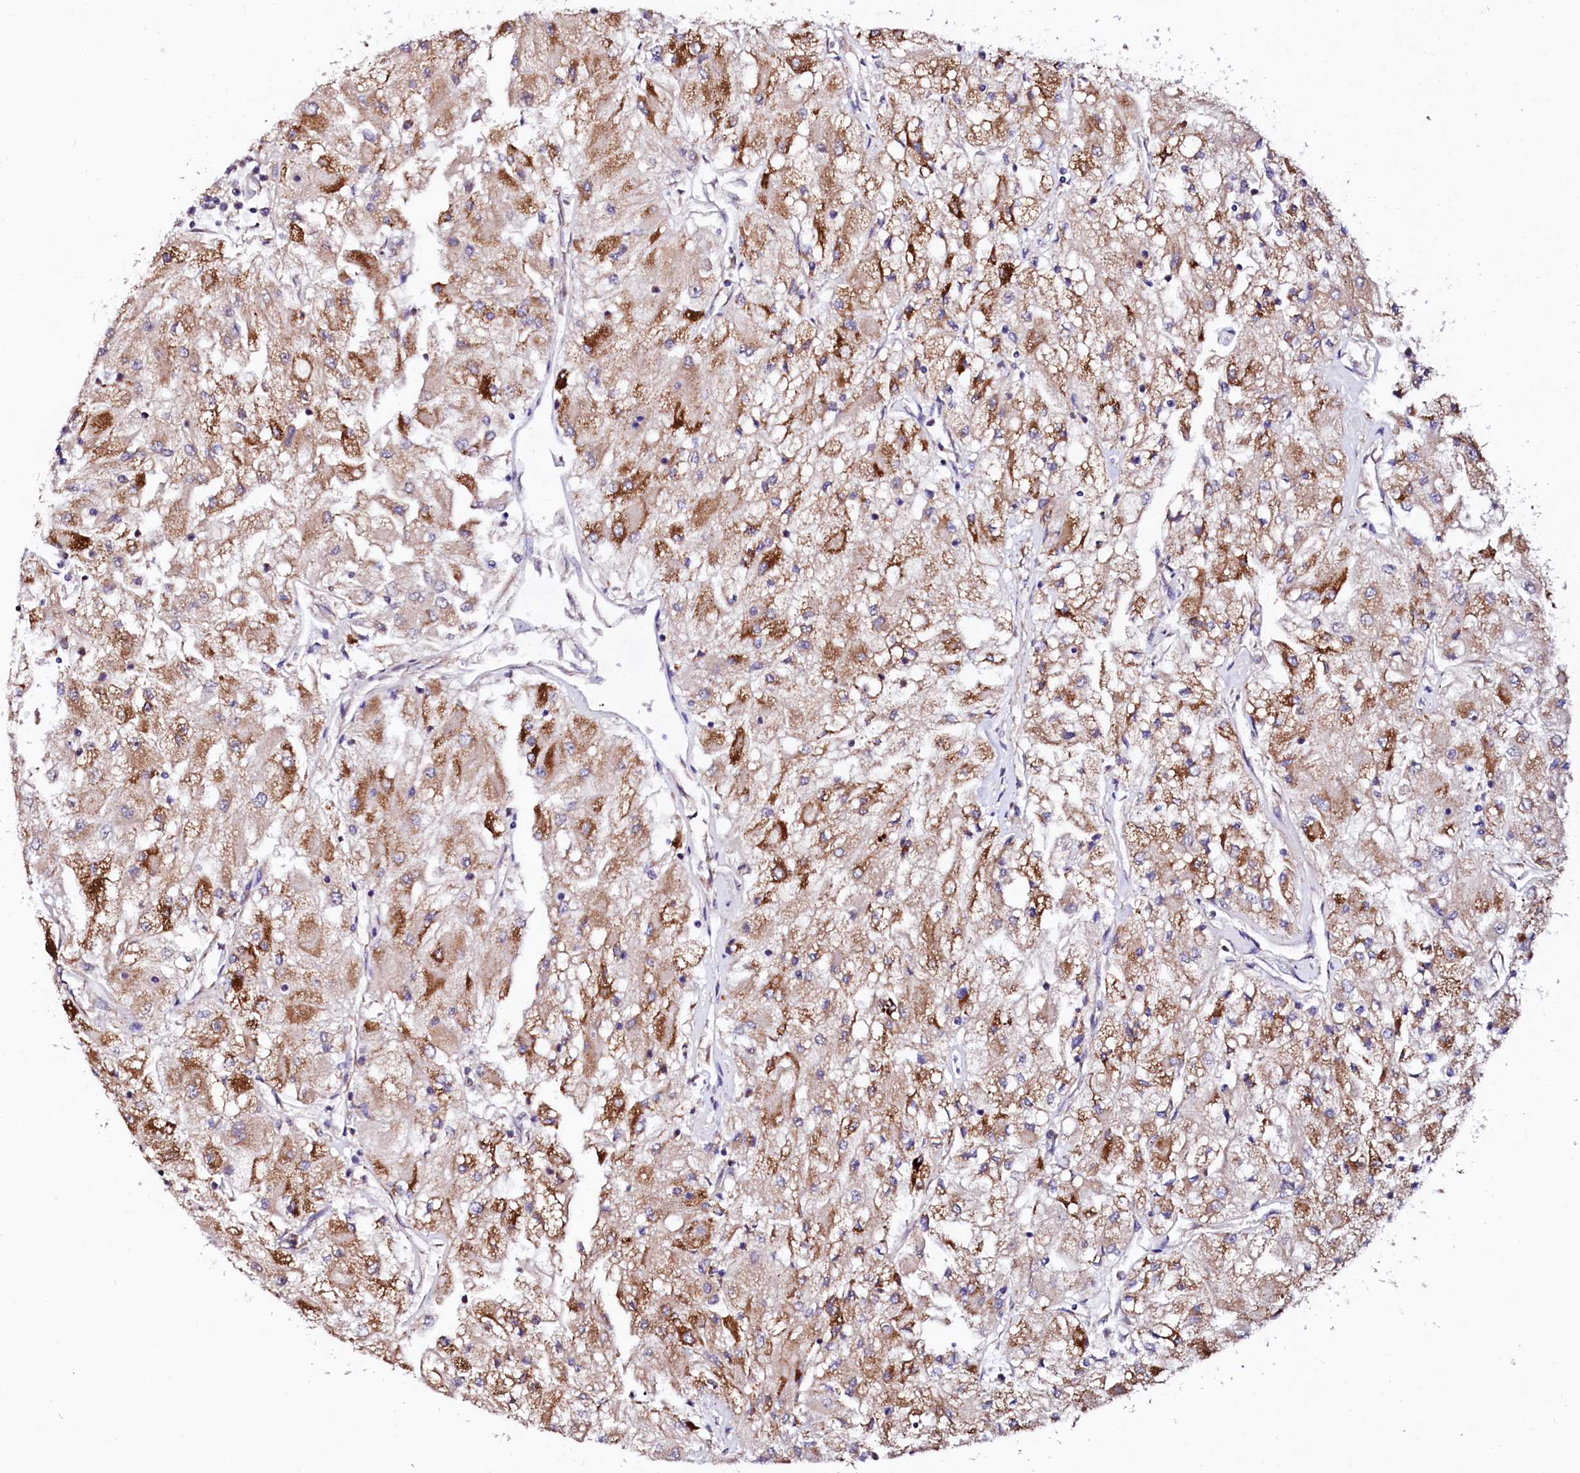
{"staining": {"intensity": "moderate", "quantity": ">75%", "location": "cytoplasmic/membranous"}, "tissue": "renal cancer", "cell_type": "Tumor cells", "image_type": "cancer", "snomed": [{"axis": "morphology", "description": "Adenocarcinoma, NOS"}, {"axis": "topography", "description": "Kidney"}], "caption": "Immunohistochemistry (IHC) photomicrograph of adenocarcinoma (renal) stained for a protein (brown), which displays medium levels of moderate cytoplasmic/membranous positivity in about >75% of tumor cells.", "gene": "UBE3C", "patient": {"sex": "male", "age": 80}}